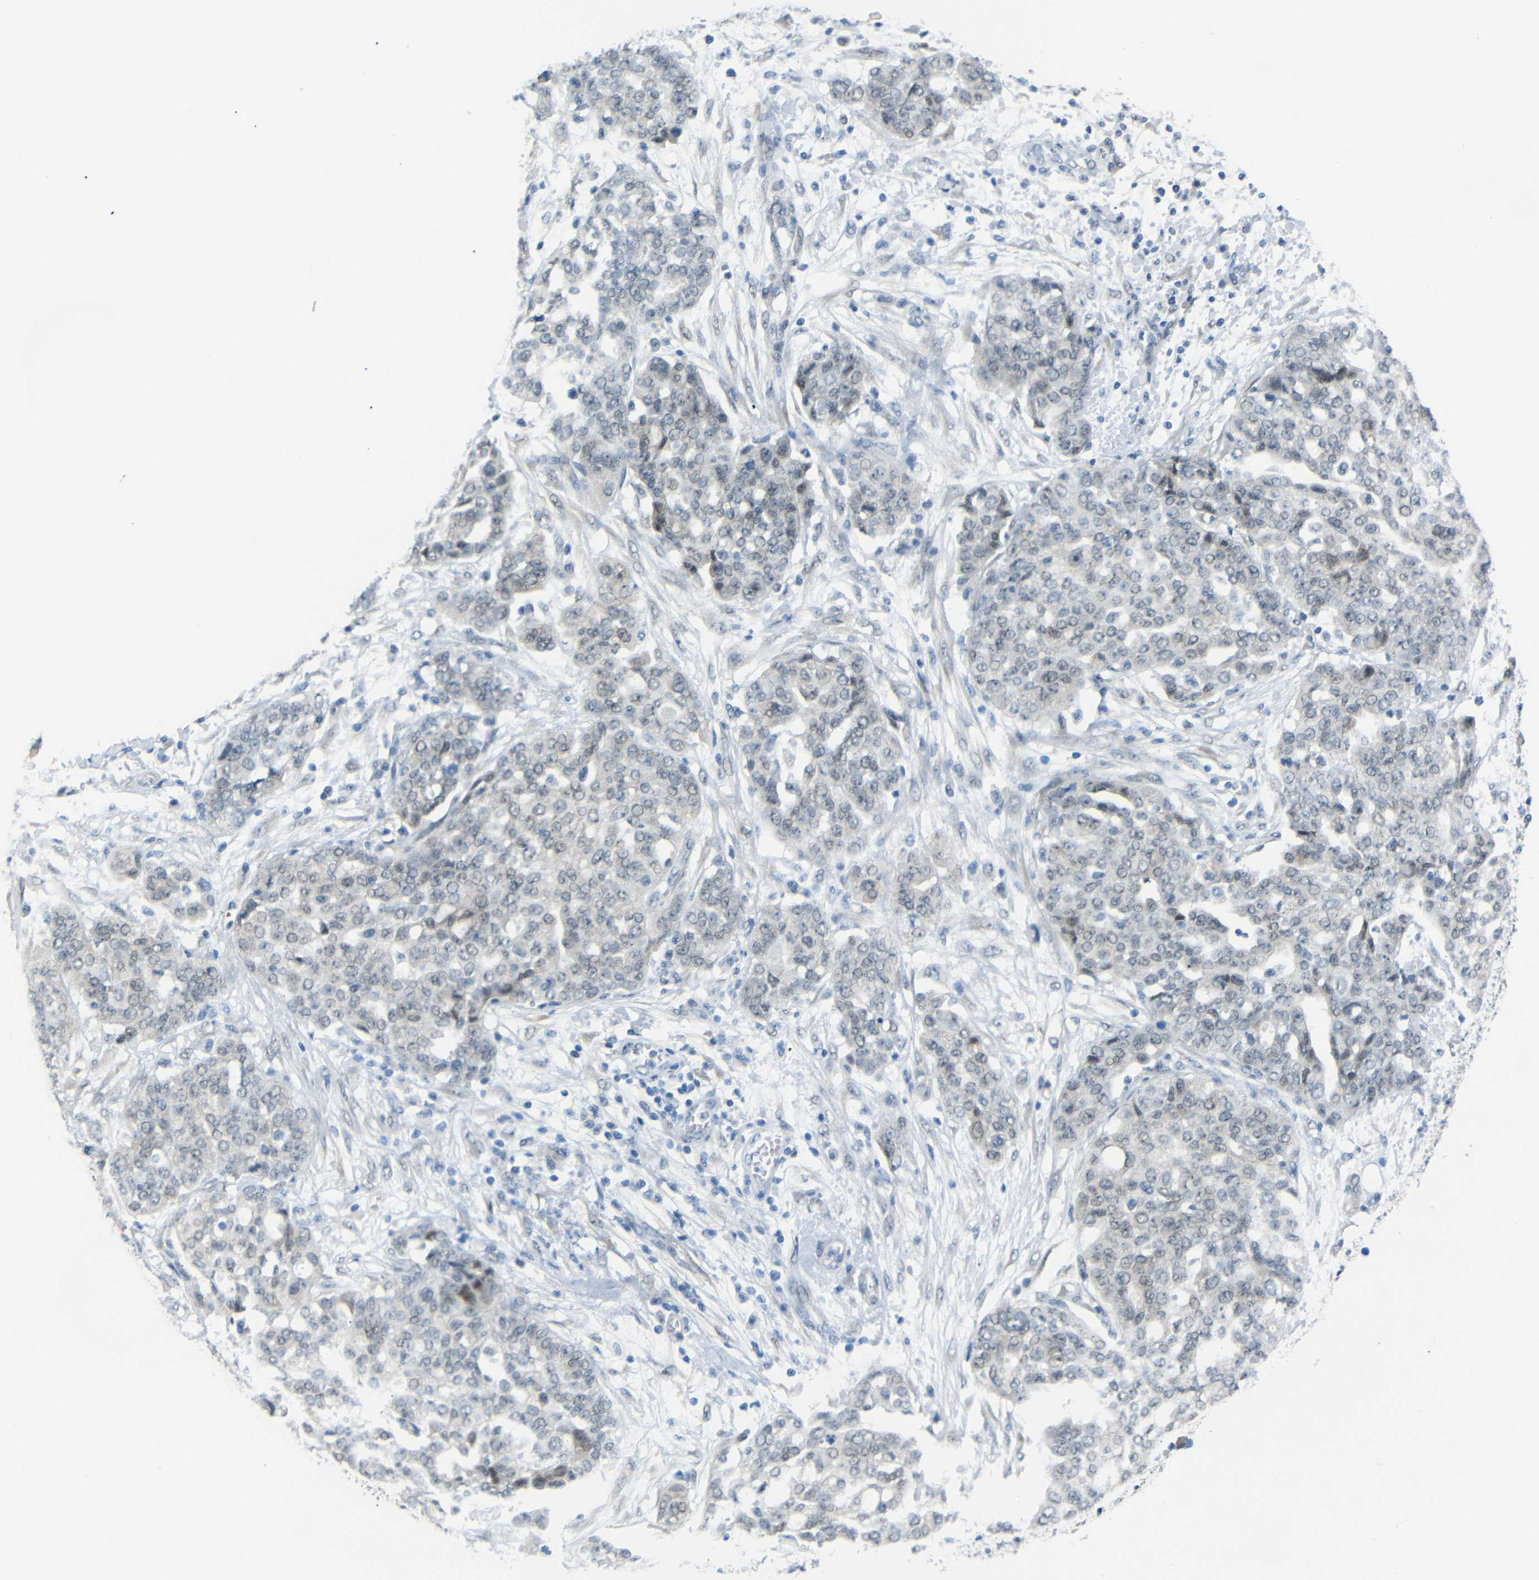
{"staining": {"intensity": "negative", "quantity": "none", "location": "none"}, "tissue": "ovarian cancer", "cell_type": "Tumor cells", "image_type": "cancer", "snomed": [{"axis": "morphology", "description": "Cystadenocarcinoma, serous, NOS"}, {"axis": "topography", "description": "Soft tissue"}, {"axis": "topography", "description": "Ovary"}], "caption": "Tumor cells are negative for protein expression in human serous cystadenocarcinoma (ovarian).", "gene": "GPR158", "patient": {"sex": "female", "age": 57}}